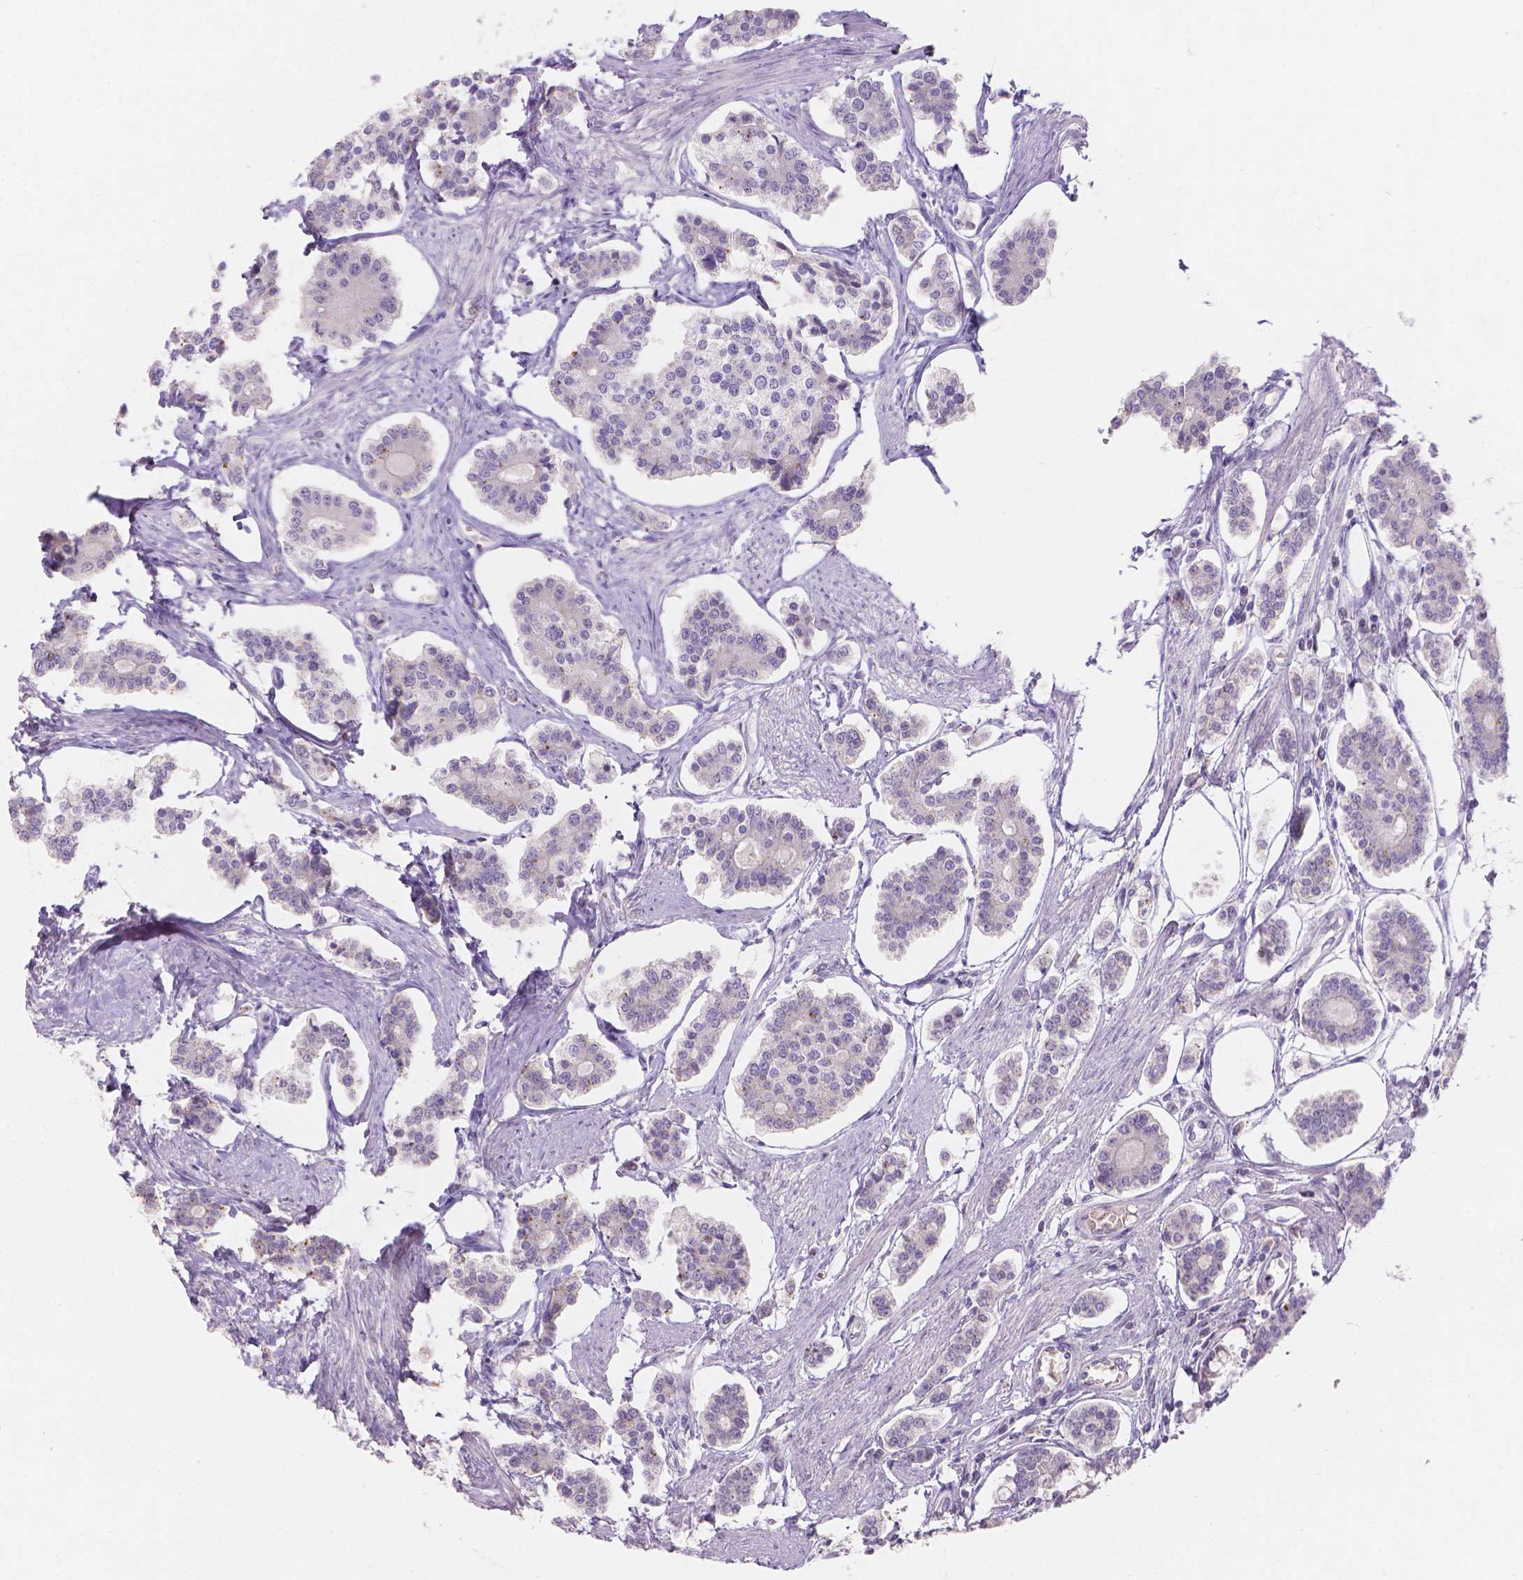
{"staining": {"intensity": "negative", "quantity": "none", "location": "none"}, "tissue": "carcinoid", "cell_type": "Tumor cells", "image_type": "cancer", "snomed": [{"axis": "morphology", "description": "Carcinoid, malignant, NOS"}, {"axis": "topography", "description": "Small intestine"}], "caption": "Immunohistochemical staining of human carcinoid displays no significant staining in tumor cells.", "gene": "DCAF4L1", "patient": {"sex": "female", "age": 65}}